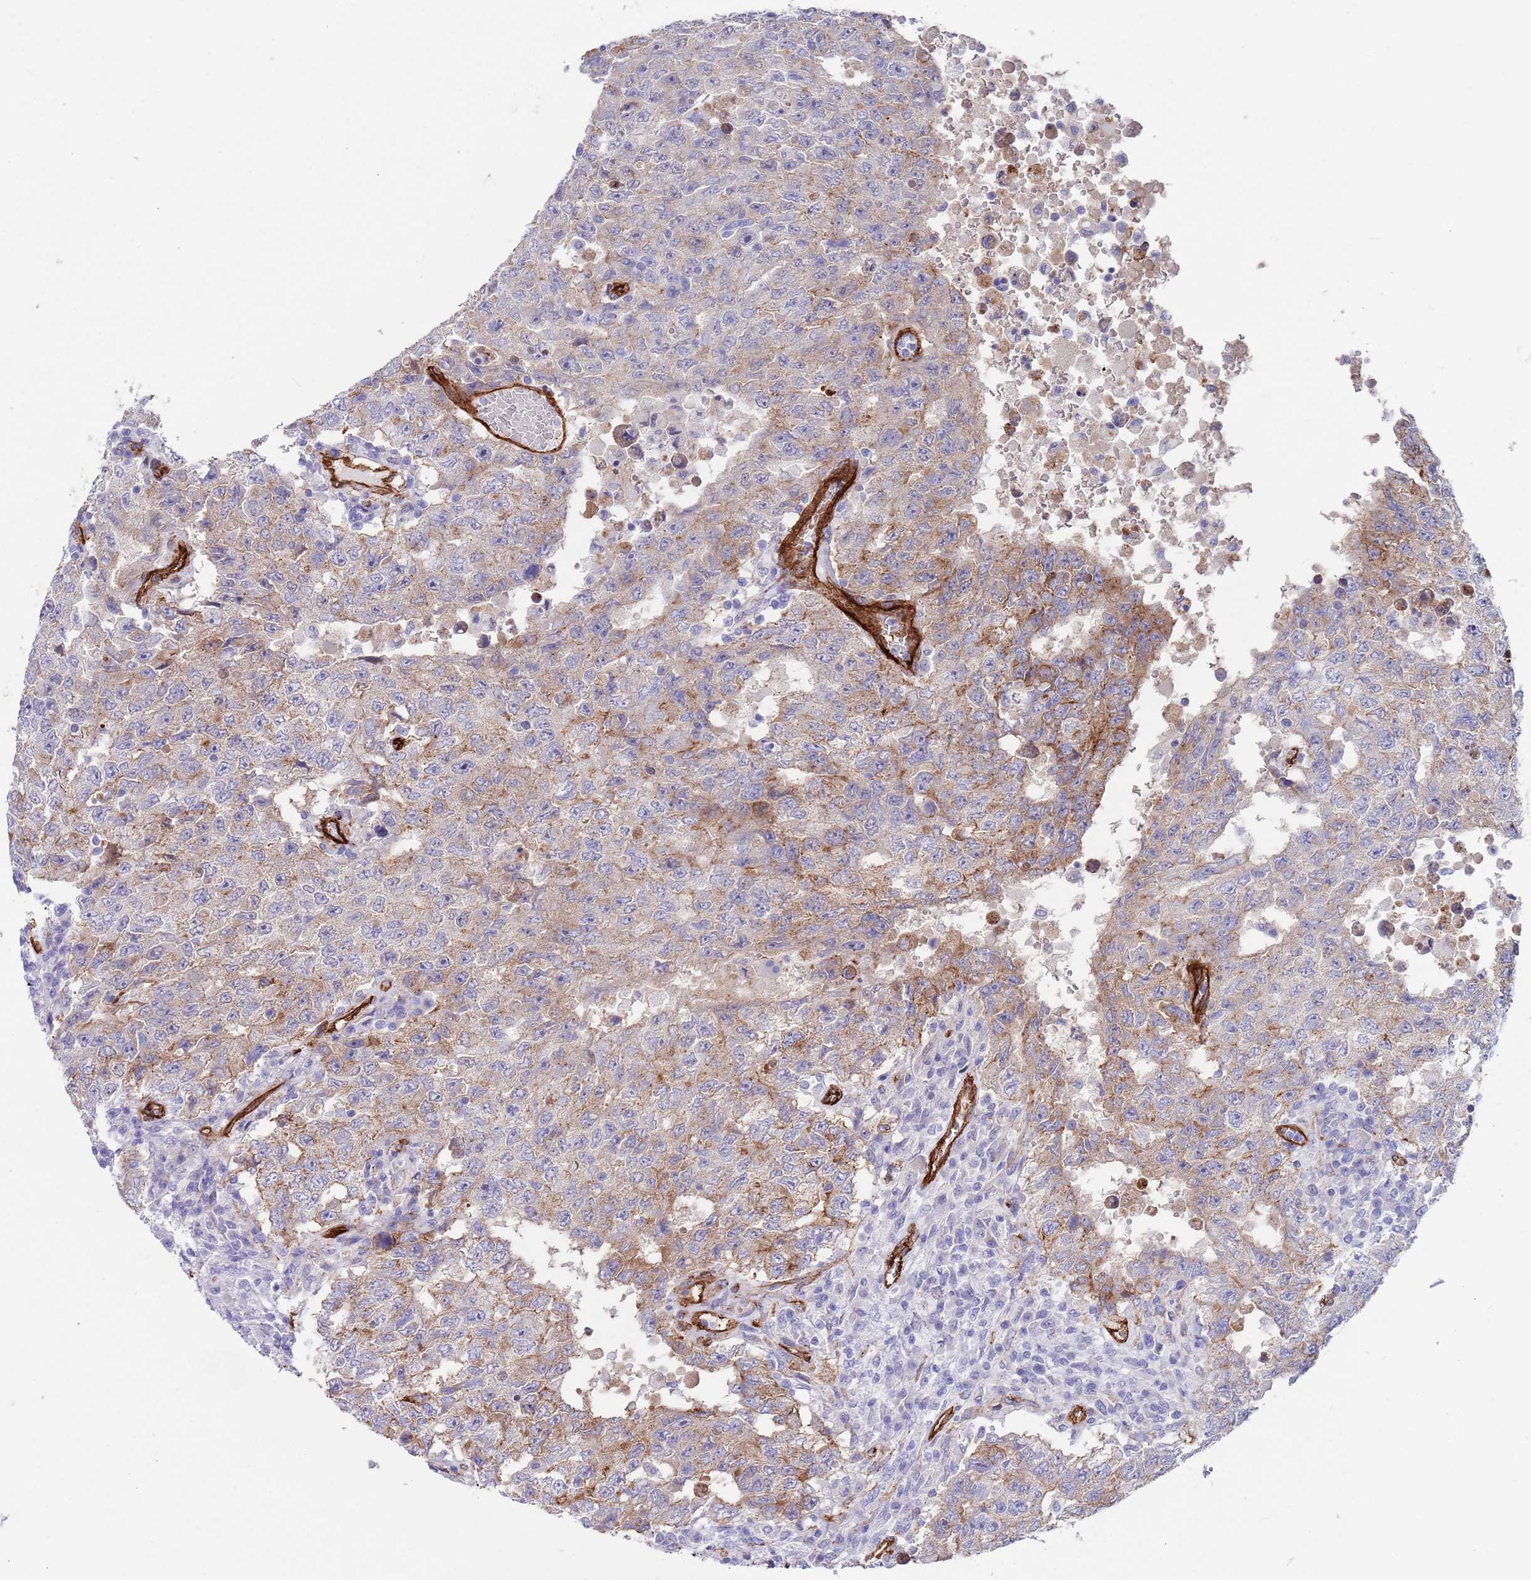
{"staining": {"intensity": "weak", "quantity": "25%-75%", "location": "cytoplasmic/membranous"}, "tissue": "testis cancer", "cell_type": "Tumor cells", "image_type": "cancer", "snomed": [{"axis": "morphology", "description": "Carcinoma, Embryonal, NOS"}, {"axis": "topography", "description": "Testis"}], "caption": "Brown immunohistochemical staining in human embryonal carcinoma (testis) exhibits weak cytoplasmic/membranous positivity in approximately 25%-75% of tumor cells.", "gene": "CAV2", "patient": {"sex": "male", "age": 26}}